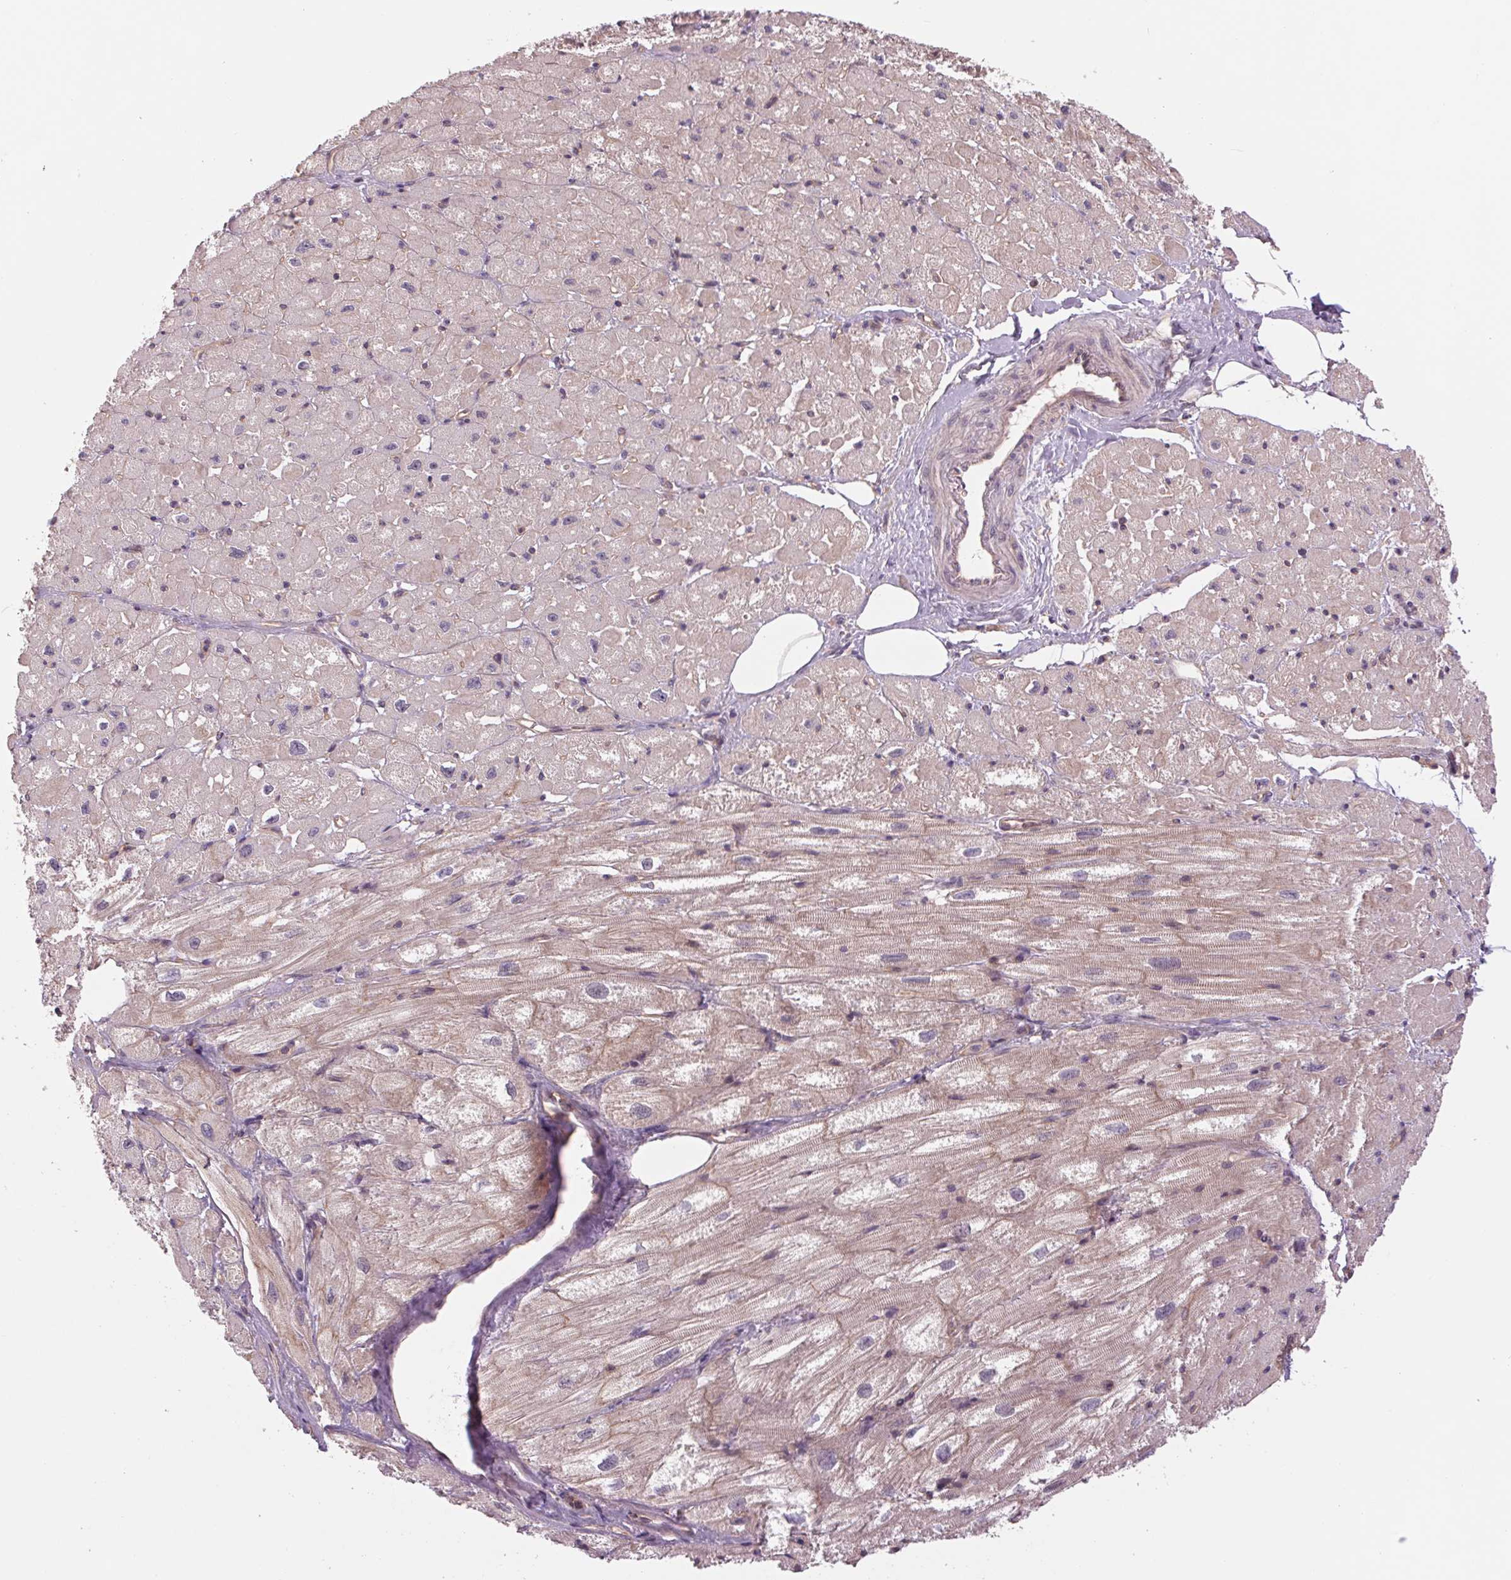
{"staining": {"intensity": "weak", "quantity": ">75%", "location": "cytoplasmic/membranous"}, "tissue": "heart muscle", "cell_type": "Cardiomyocytes", "image_type": "normal", "snomed": [{"axis": "morphology", "description": "Normal tissue, NOS"}, {"axis": "topography", "description": "Heart"}], "caption": "About >75% of cardiomyocytes in normal human heart muscle reveal weak cytoplasmic/membranous protein expression as visualized by brown immunohistochemical staining.", "gene": "SH3RF2", "patient": {"sex": "female", "age": 62}}